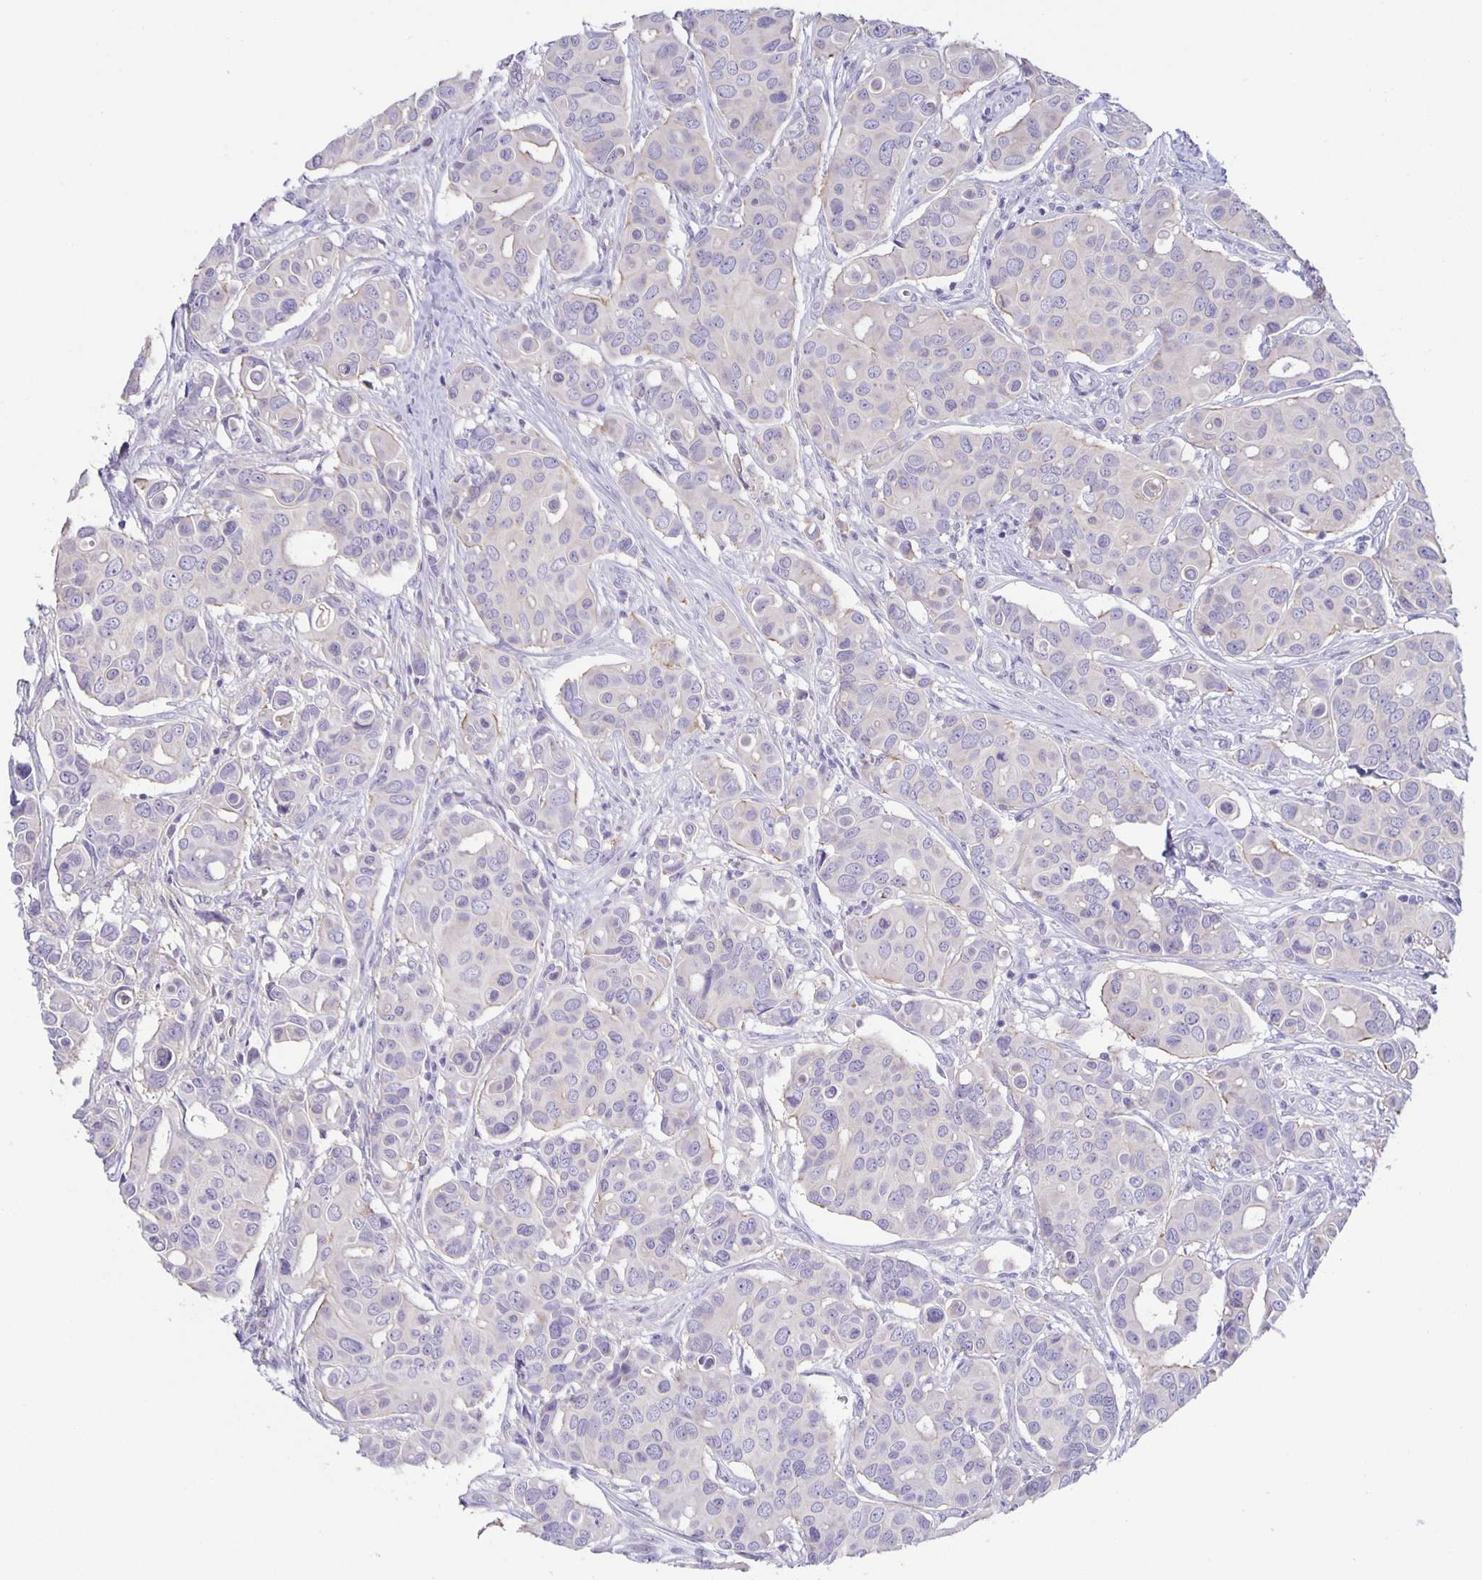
{"staining": {"intensity": "negative", "quantity": "none", "location": "none"}, "tissue": "breast cancer", "cell_type": "Tumor cells", "image_type": "cancer", "snomed": [{"axis": "morphology", "description": "Normal tissue, NOS"}, {"axis": "morphology", "description": "Duct carcinoma"}, {"axis": "topography", "description": "Skin"}, {"axis": "topography", "description": "Breast"}], "caption": "High power microscopy micrograph of an IHC micrograph of breast cancer (intraductal carcinoma), revealing no significant staining in tumor cells. (DAB immunohistochemistry (IHC) with hematoxylin counter stain).", "gene": "PTPN3", "patient": {"sex": "female", "age": 54}}